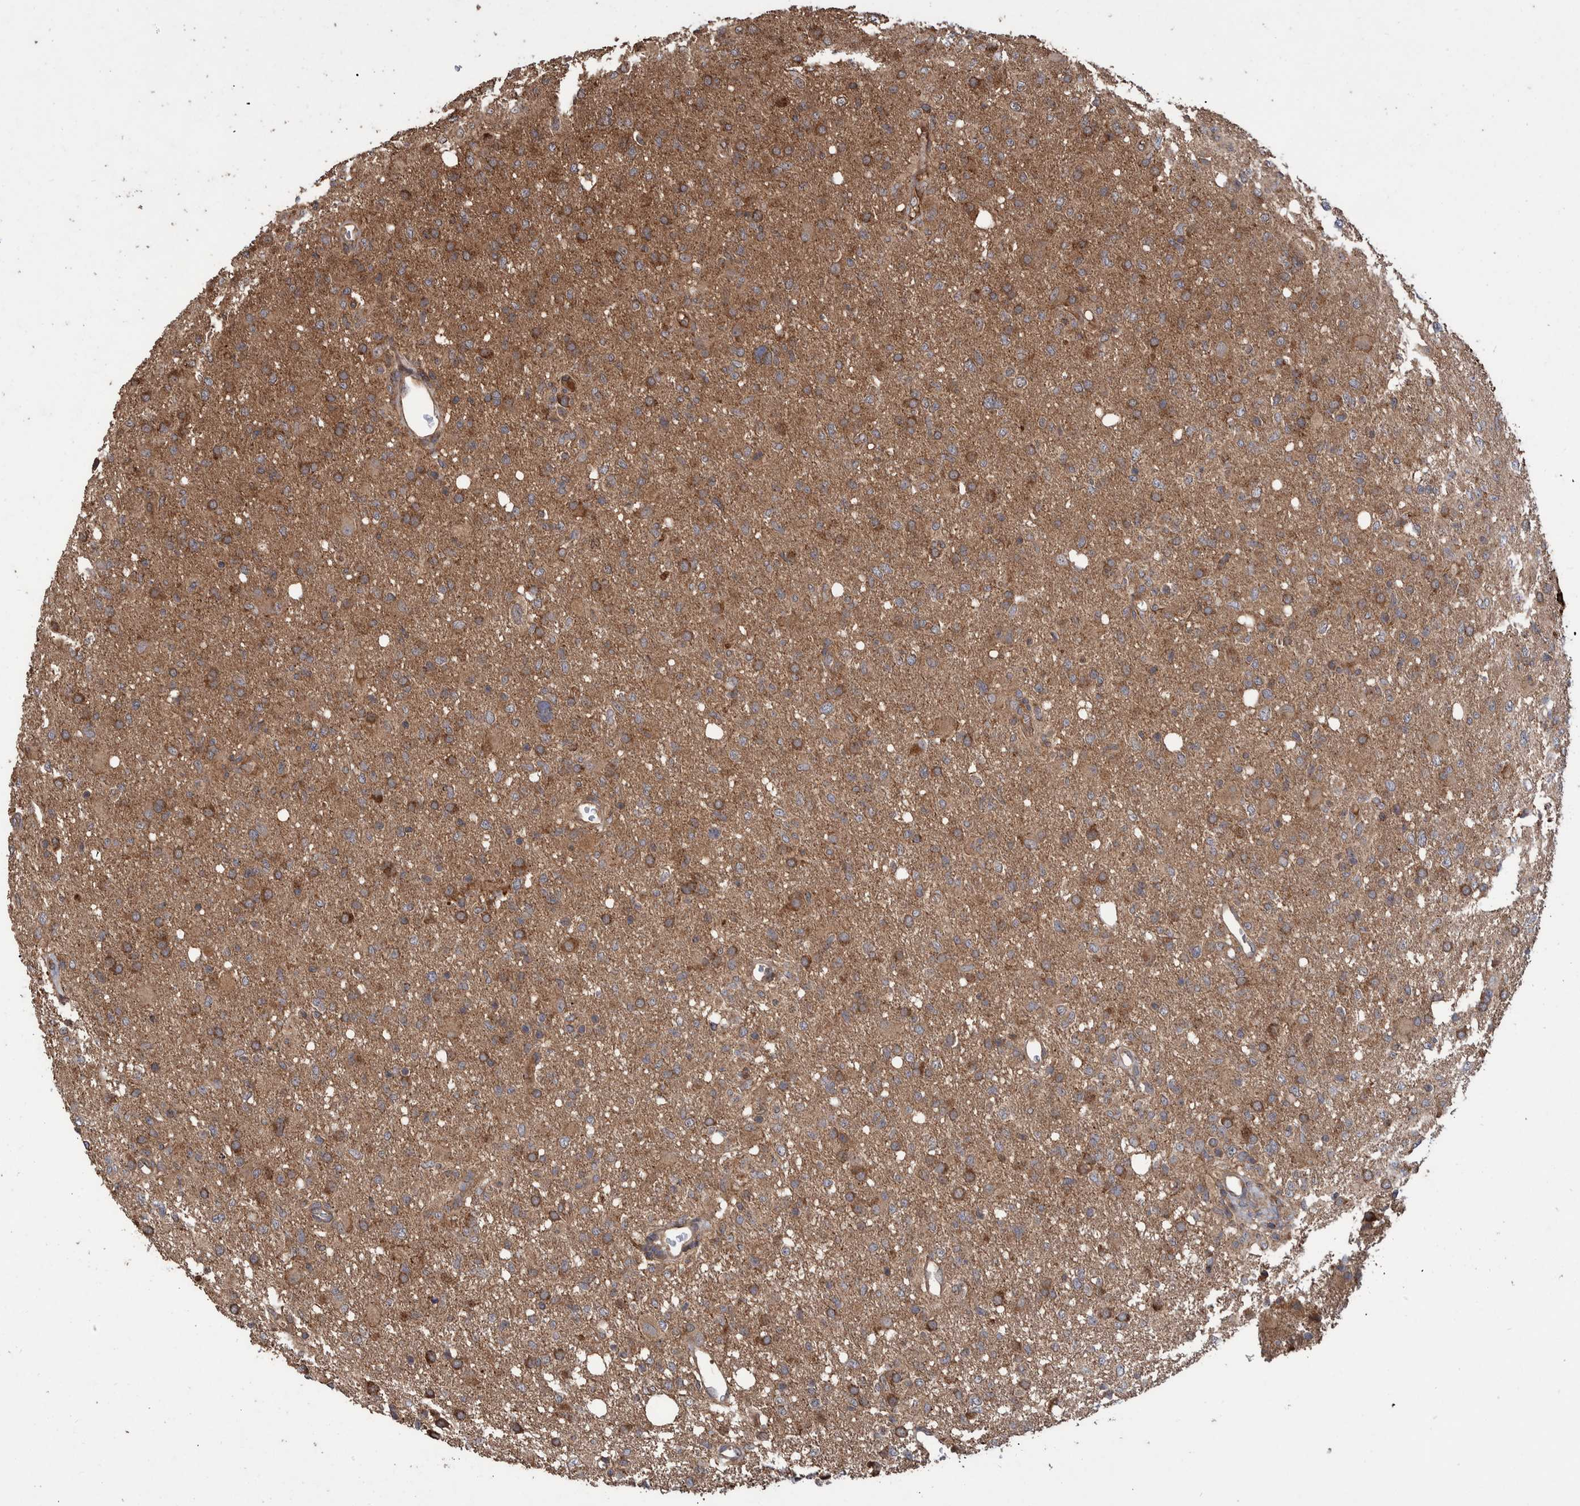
{"staining": {"intensity": "moderate", "quantity": ">75%", "location": "cytoplasmic/membranous"}, "tissue": "glioma", "cell_type": "Tumor cells", "image_type": "cancer", "snomed": [{"axis": "morphology", "description": "Glioma, malignant, High grade"}, {"axis": "topography", "description": "Brain"}], "caption": "Immunohistochemical staining of glioma shows medium levels of moderate cytoplasmic/membranous positivity in about >75% of tumor cells.", "gene": "VBP1", "patient": {"sex": "female", "age": 57}}